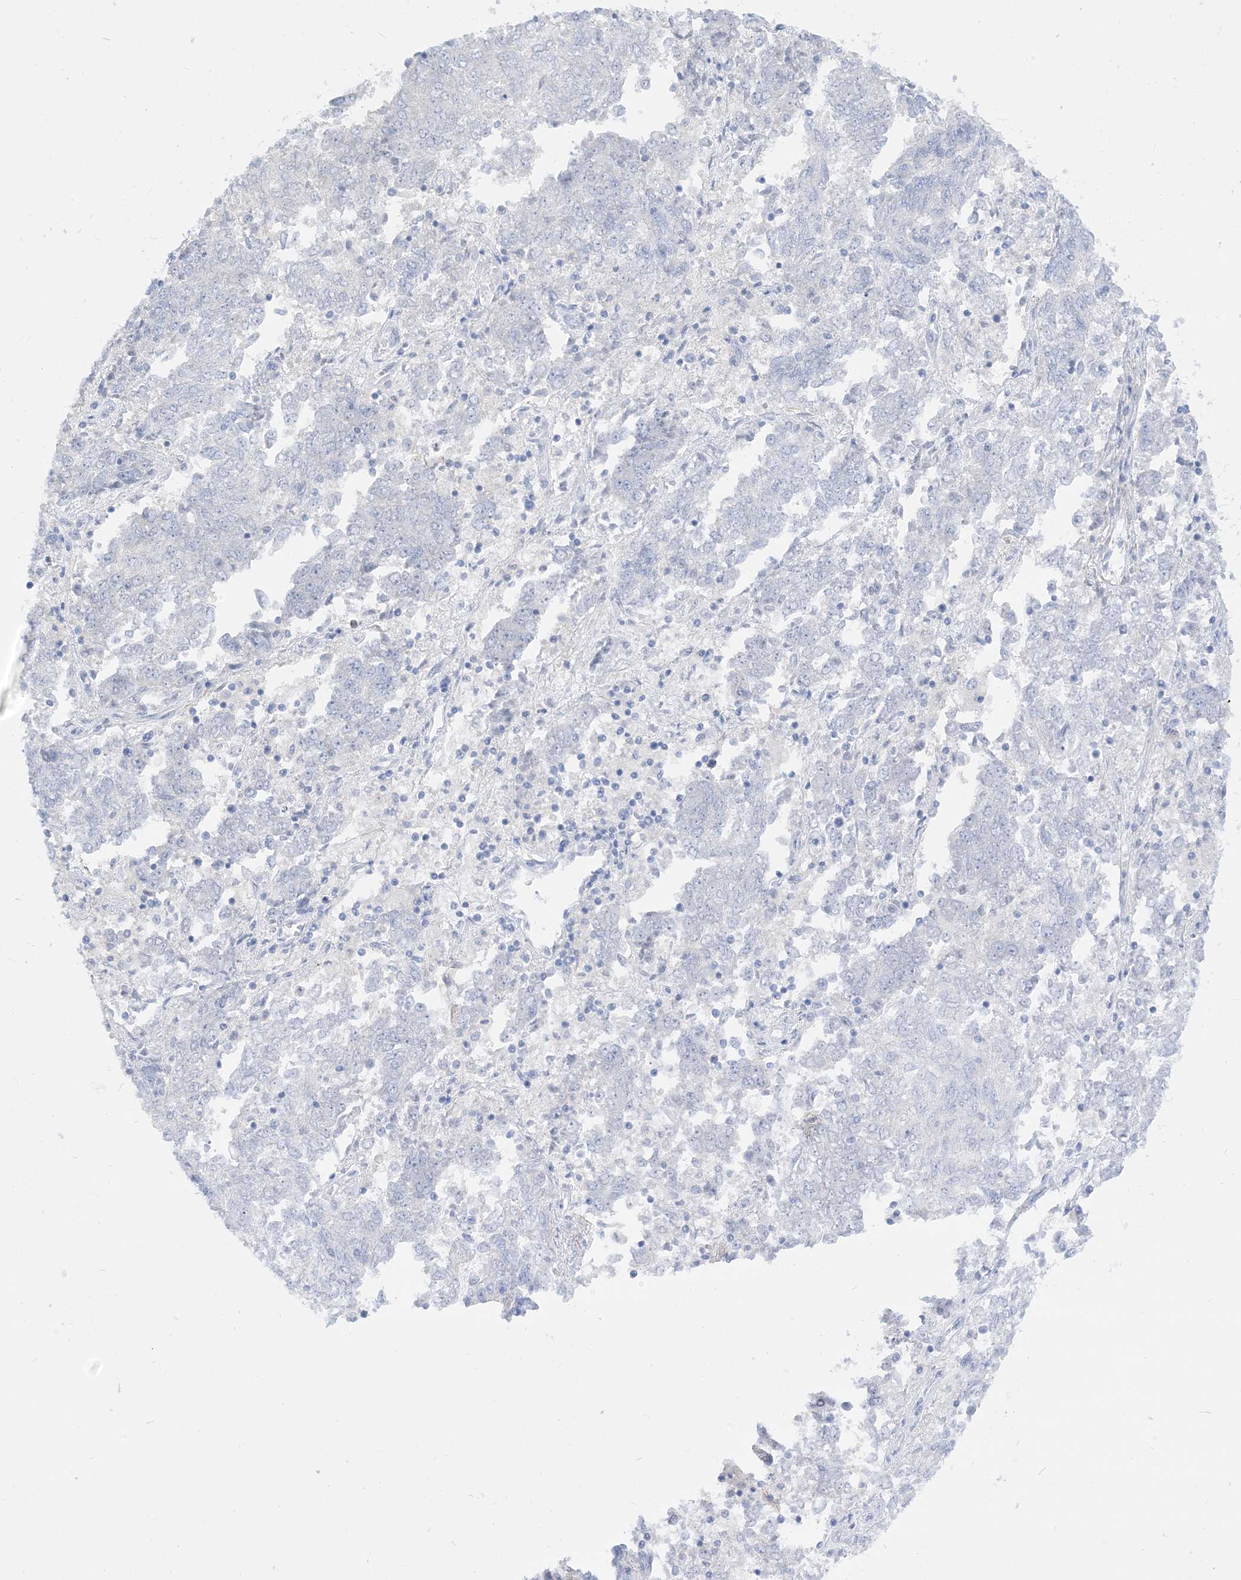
{"staining": {"intensity": "negative", "quantity": "none", "location": "none"}, "tissue": "endometrial cancer", "cell_type": "Tumor cells", "image_type": "cancer", "snomed": [{"axis": "morphology", "description": "Adenocarcinoma, NOS"}, {"axis": "topography", "description": "Endometrium"}], "caption": "A histopathology image of human adenocarcinoma (endometrial) is negative for staining in tumor cells.", "gene": "MARS2", "patient": {"sex": "female", "age": 80}}